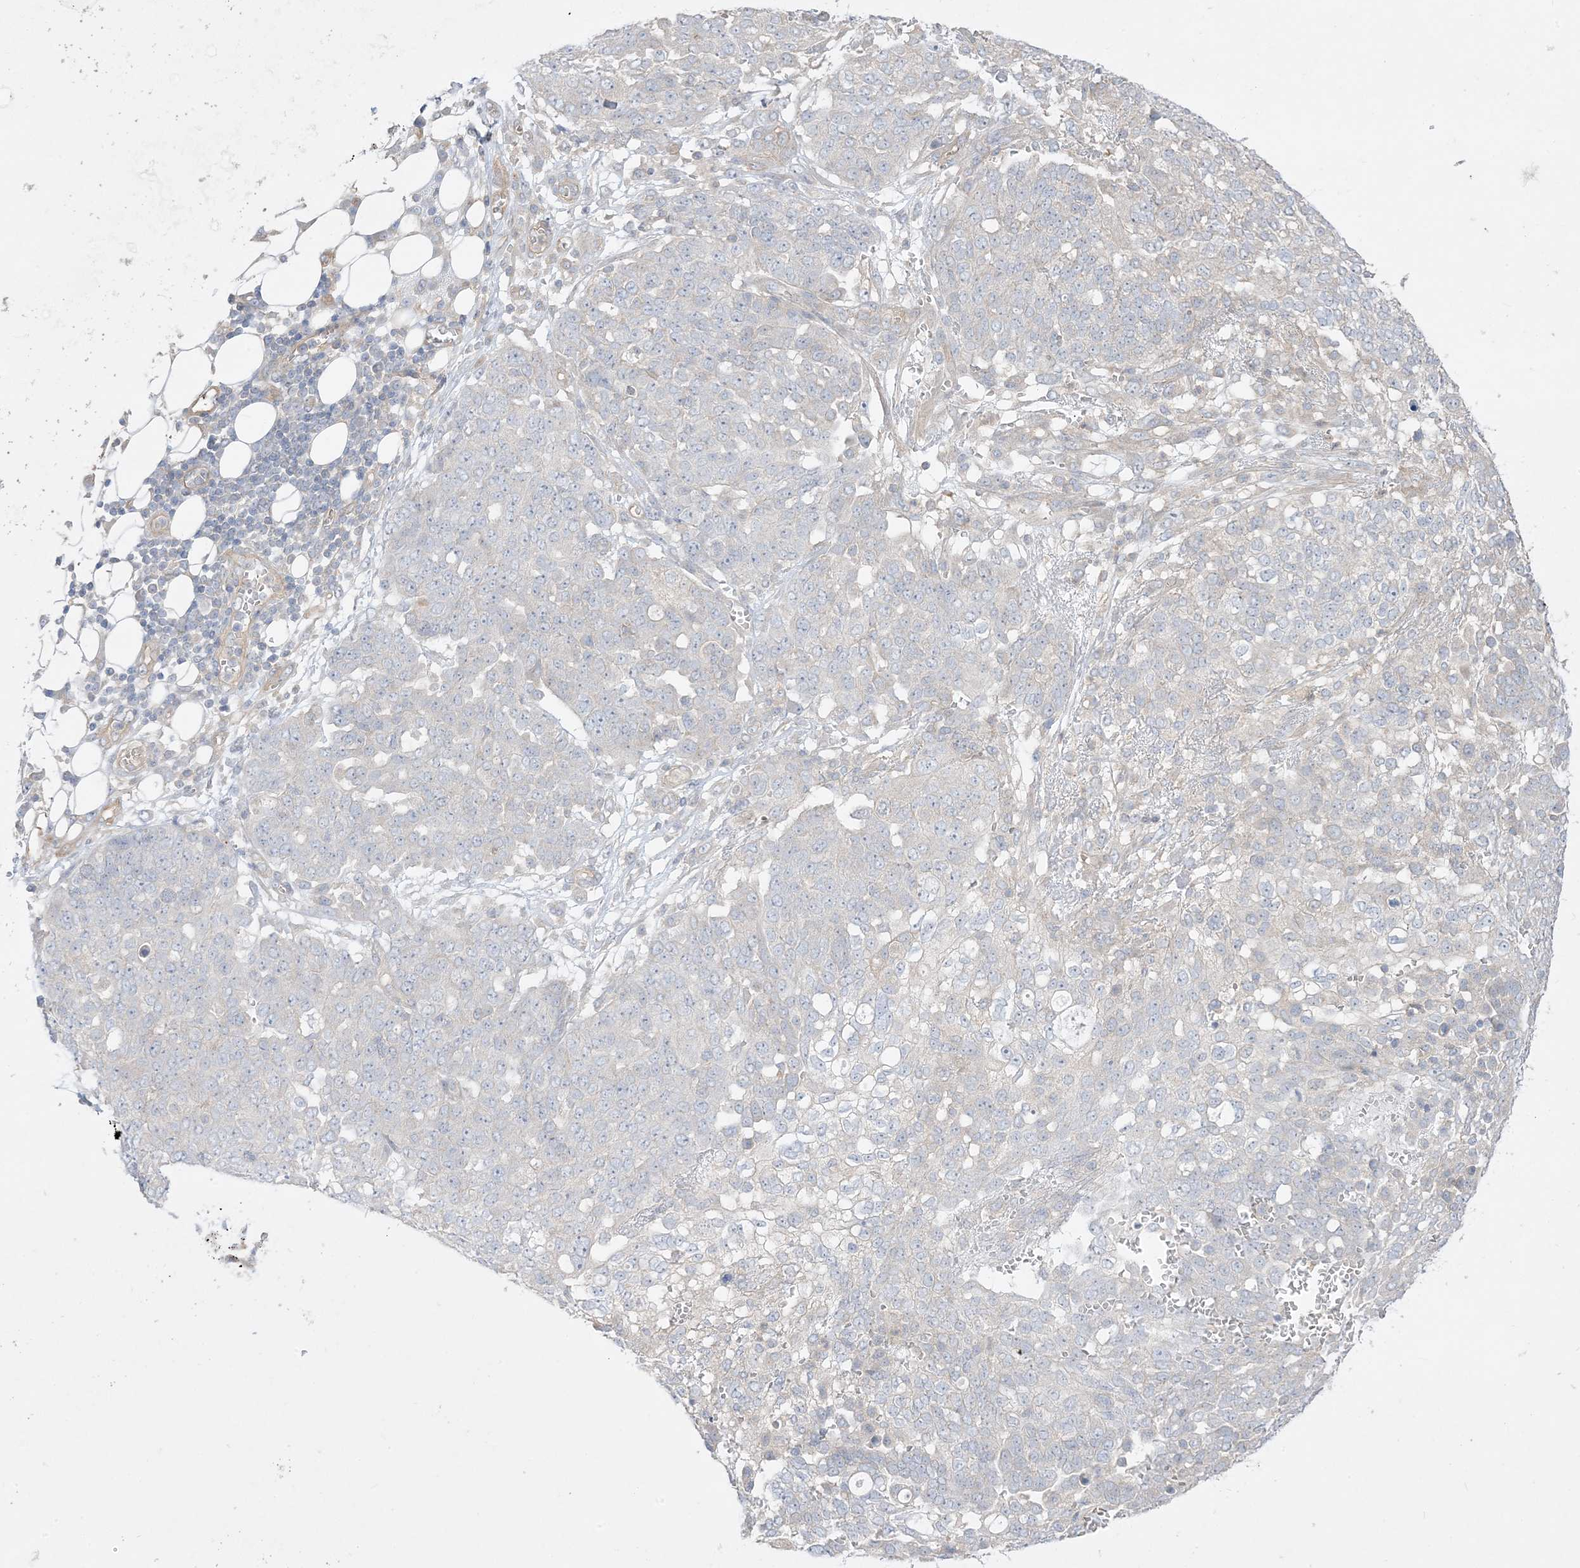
{"staining": {"intensity": "negative", "quantity": "none", "location": "none"}, "tissue": "ovarian cancer", "cell_type": "Tumor cells", "image_type": "cancer", "snomed": [{"axis": "morphology", "description": "Cystadenocarcinoma, serous, NOS"}, {"axis": "topography", "description": "Soft tissue"}, {"axis": "topography", "description": "Ovary"}], "caption": "The photomicrograph reveals no significant expression in tumor cells of ovarian cancer (serous cystadenocarcinoma). (Immunohistochemistry, brightfield microscopy, high magnification).", "gene": "ARHGEF9", "patient": {"sex": "female", "age": 57}}